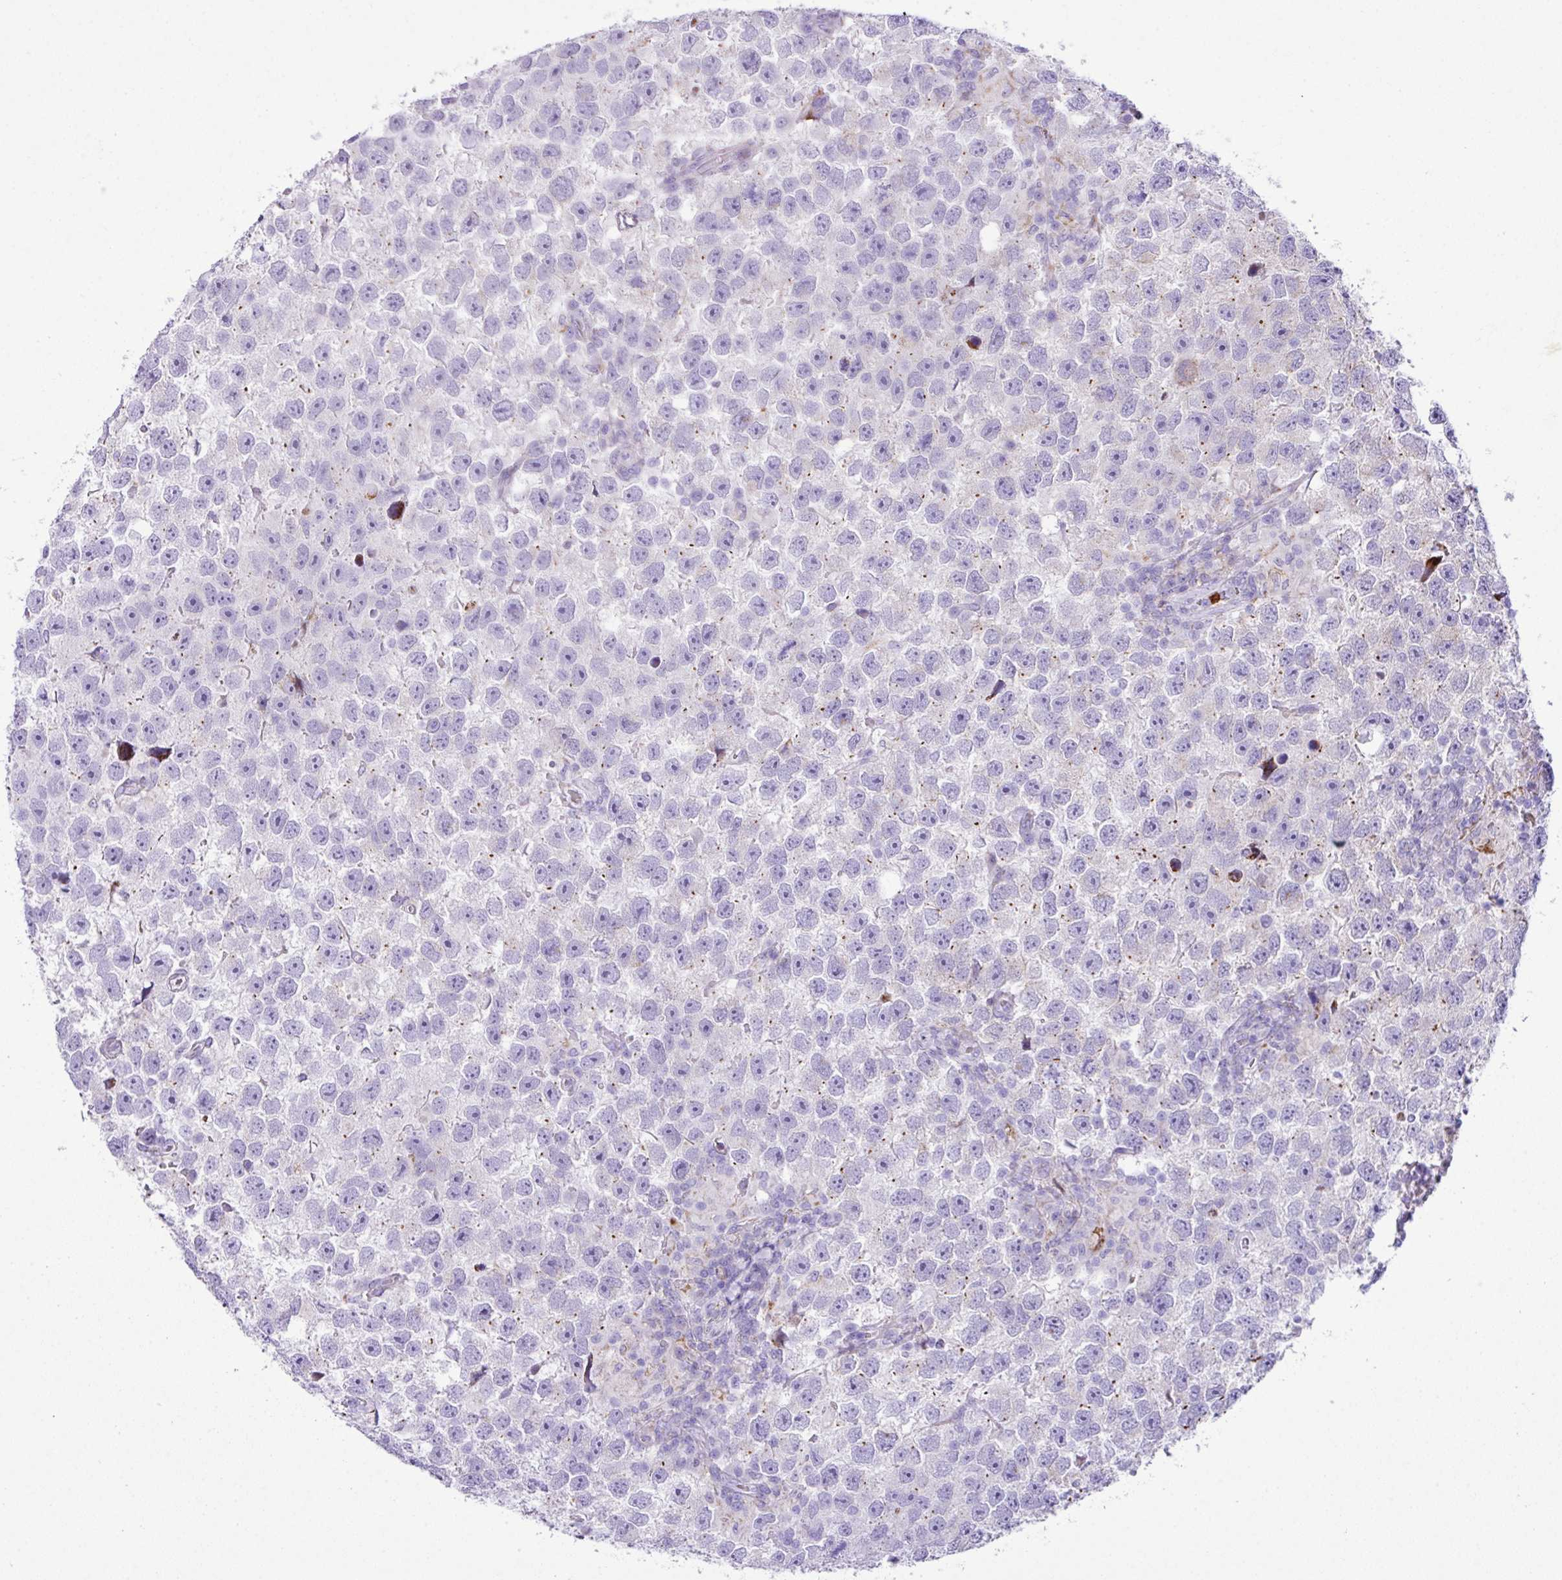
{"staining": {"intensity": "negative", "quantity": "none", "location": "none"}, "tissue": "testis cancer", "cell_type": "Tumor cells", "image_type": "cancer", "snomed": [{"axis": "morphology", "description": "Seminoma, NOS"}, {"axis": "topography", "description": "Testis"}], "caption": "High power microscopy photomicrograph of an IHC photomicrograph of testis cancer (seminoma), revealing no significant positivity in tumor cells.", "gene": "RCAN2", "patient": {"sex": "male", "age": 26}}